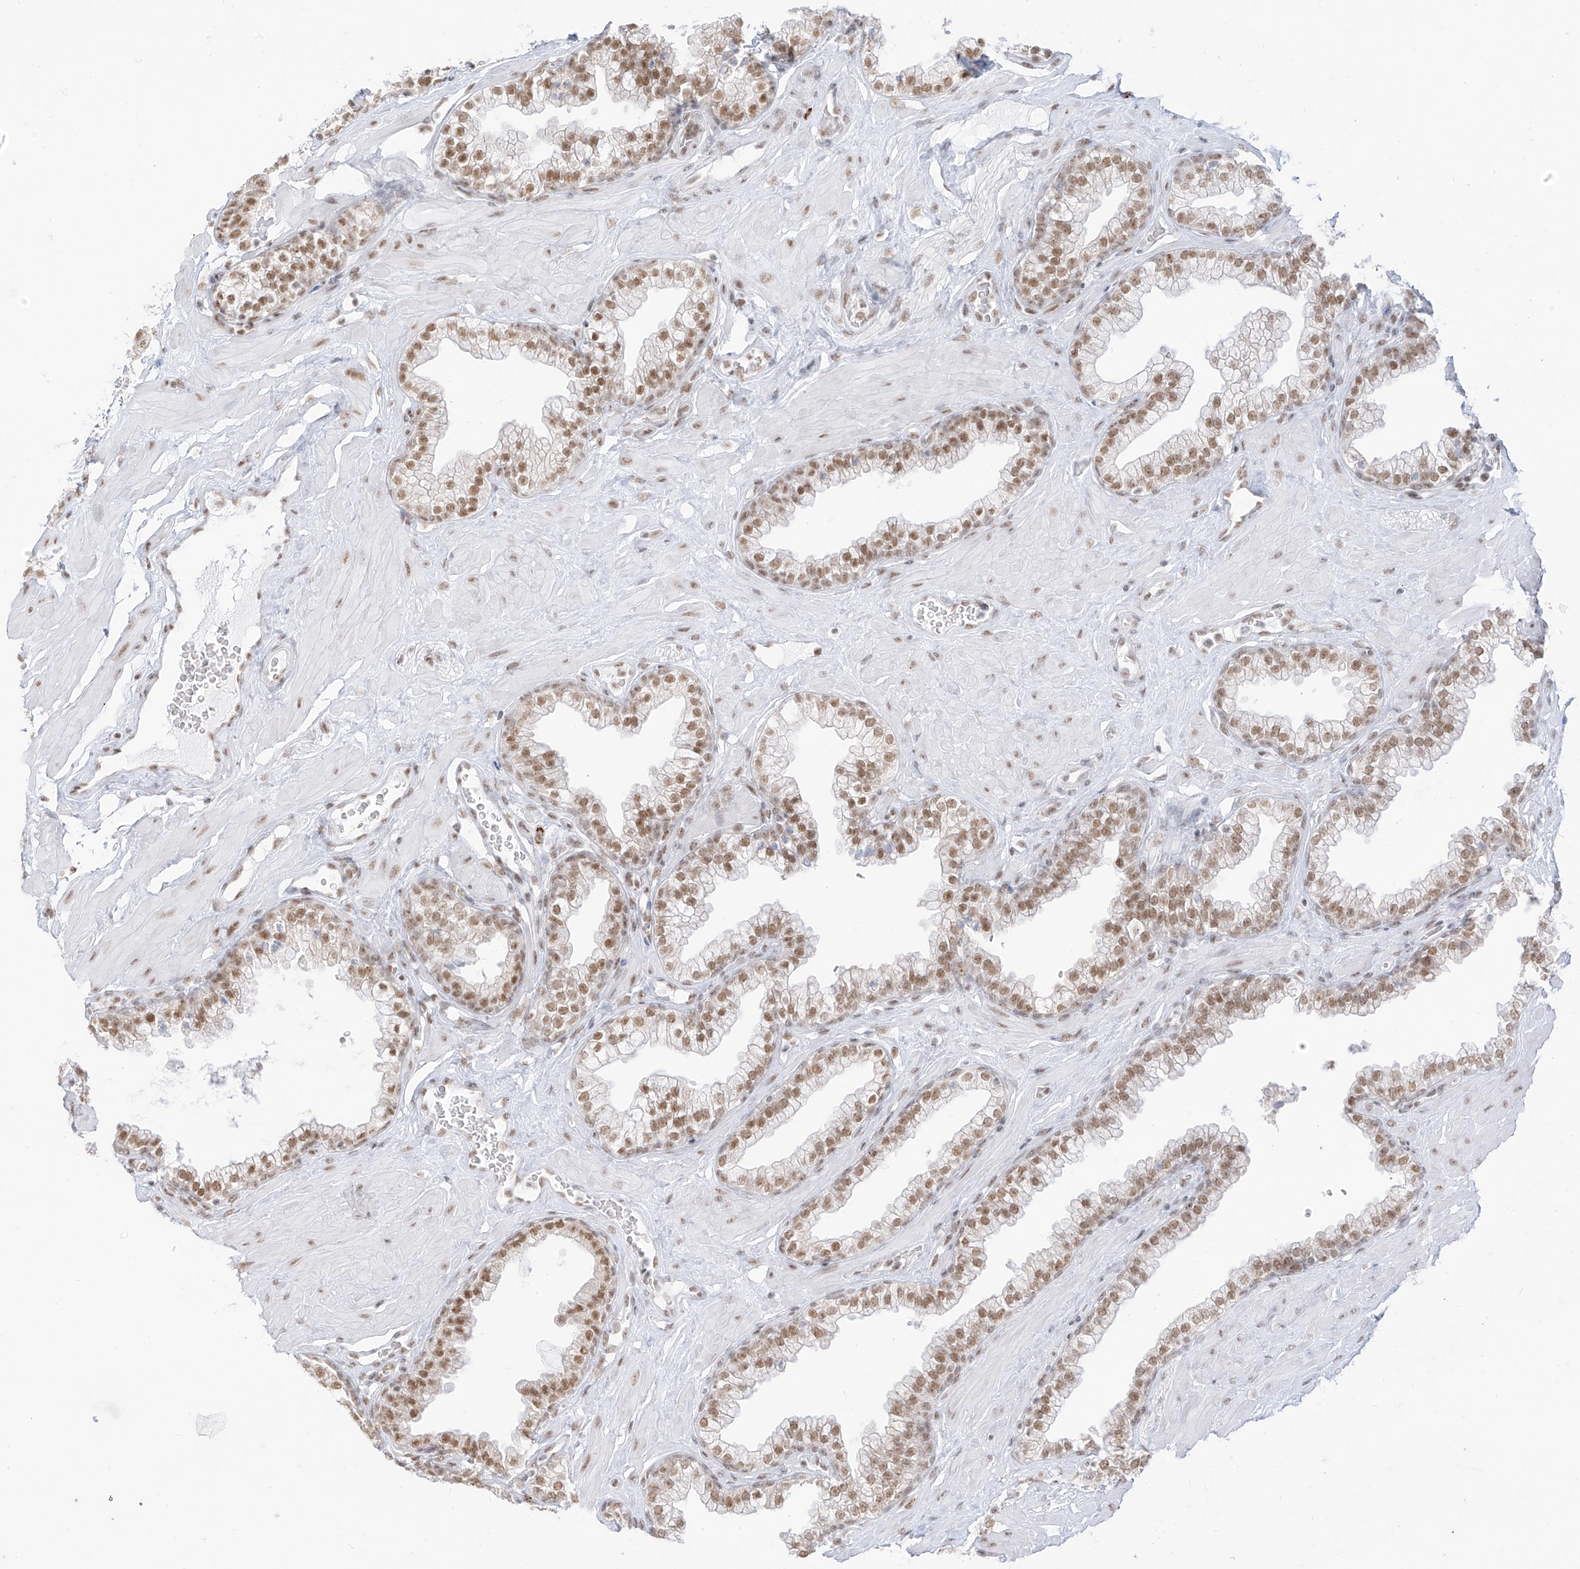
{"staining": {"intensity": "moderate", "quantity": "25%-75%", "location": "nuclear"}, "tissue": "prostate", "cell_type": "Glandular cells", "image_type": "normal", "snomed": [{"axis": "morphology", "description": "Normal tissue, NOS"}, {"axis": "morphology", "description": "Urothelial carcinoma, Low grade"}, {"axis": "topography", "description": "Urinary bladder"}, {"axis": "topography", "description": "Prostate"}], "caption": "IHC histopathology image of unremarkable prostate stained for a protein (brown), which shows medium levels of moderate nuclear staining in about 25%-75% of glandular cells.", "gene": "SUPT5H", "patient": {"sex": "male", "age": 60}}